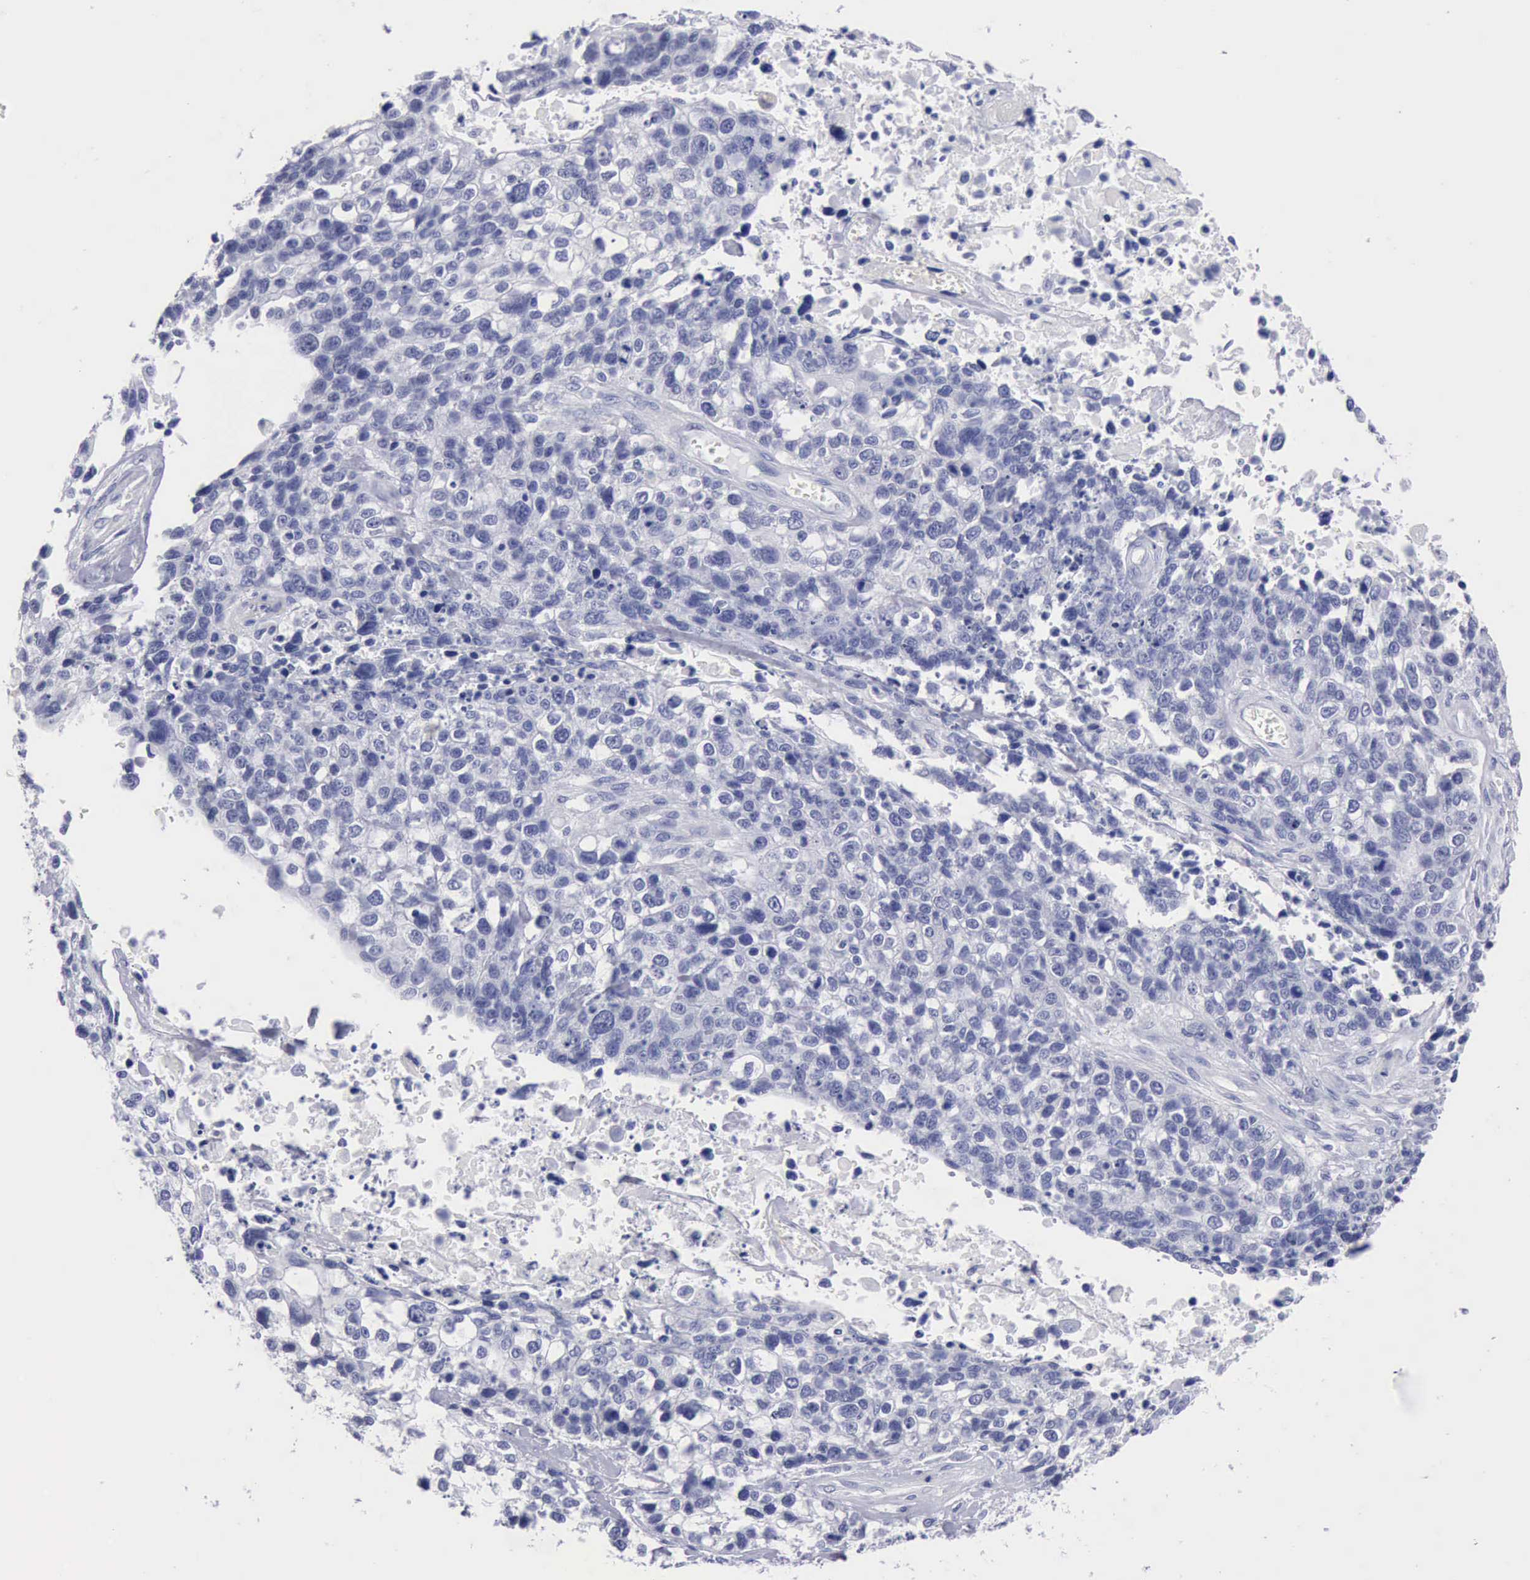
{"staining": {"intensity": "negative", "quantity": "none", "location": "none"}, "tissue": "lung cancer", "cell_type": "Tumor cells", "image_type": "cancer", "snomed": [{"axis": "morphology", "description": "Squamous cell carcinoma, NOS"}, {"axis": "topography", "description": "Lymph node"}, {"axis": "topography", "description": "Lung"}], "caption": "Lung cancer (squamous cell carcinoma) was stained to show a protein in brown. There is no significant staining in tumor cells.", "gene": "ANGEL1", "patient": {"sex": "male", "age": 74}}